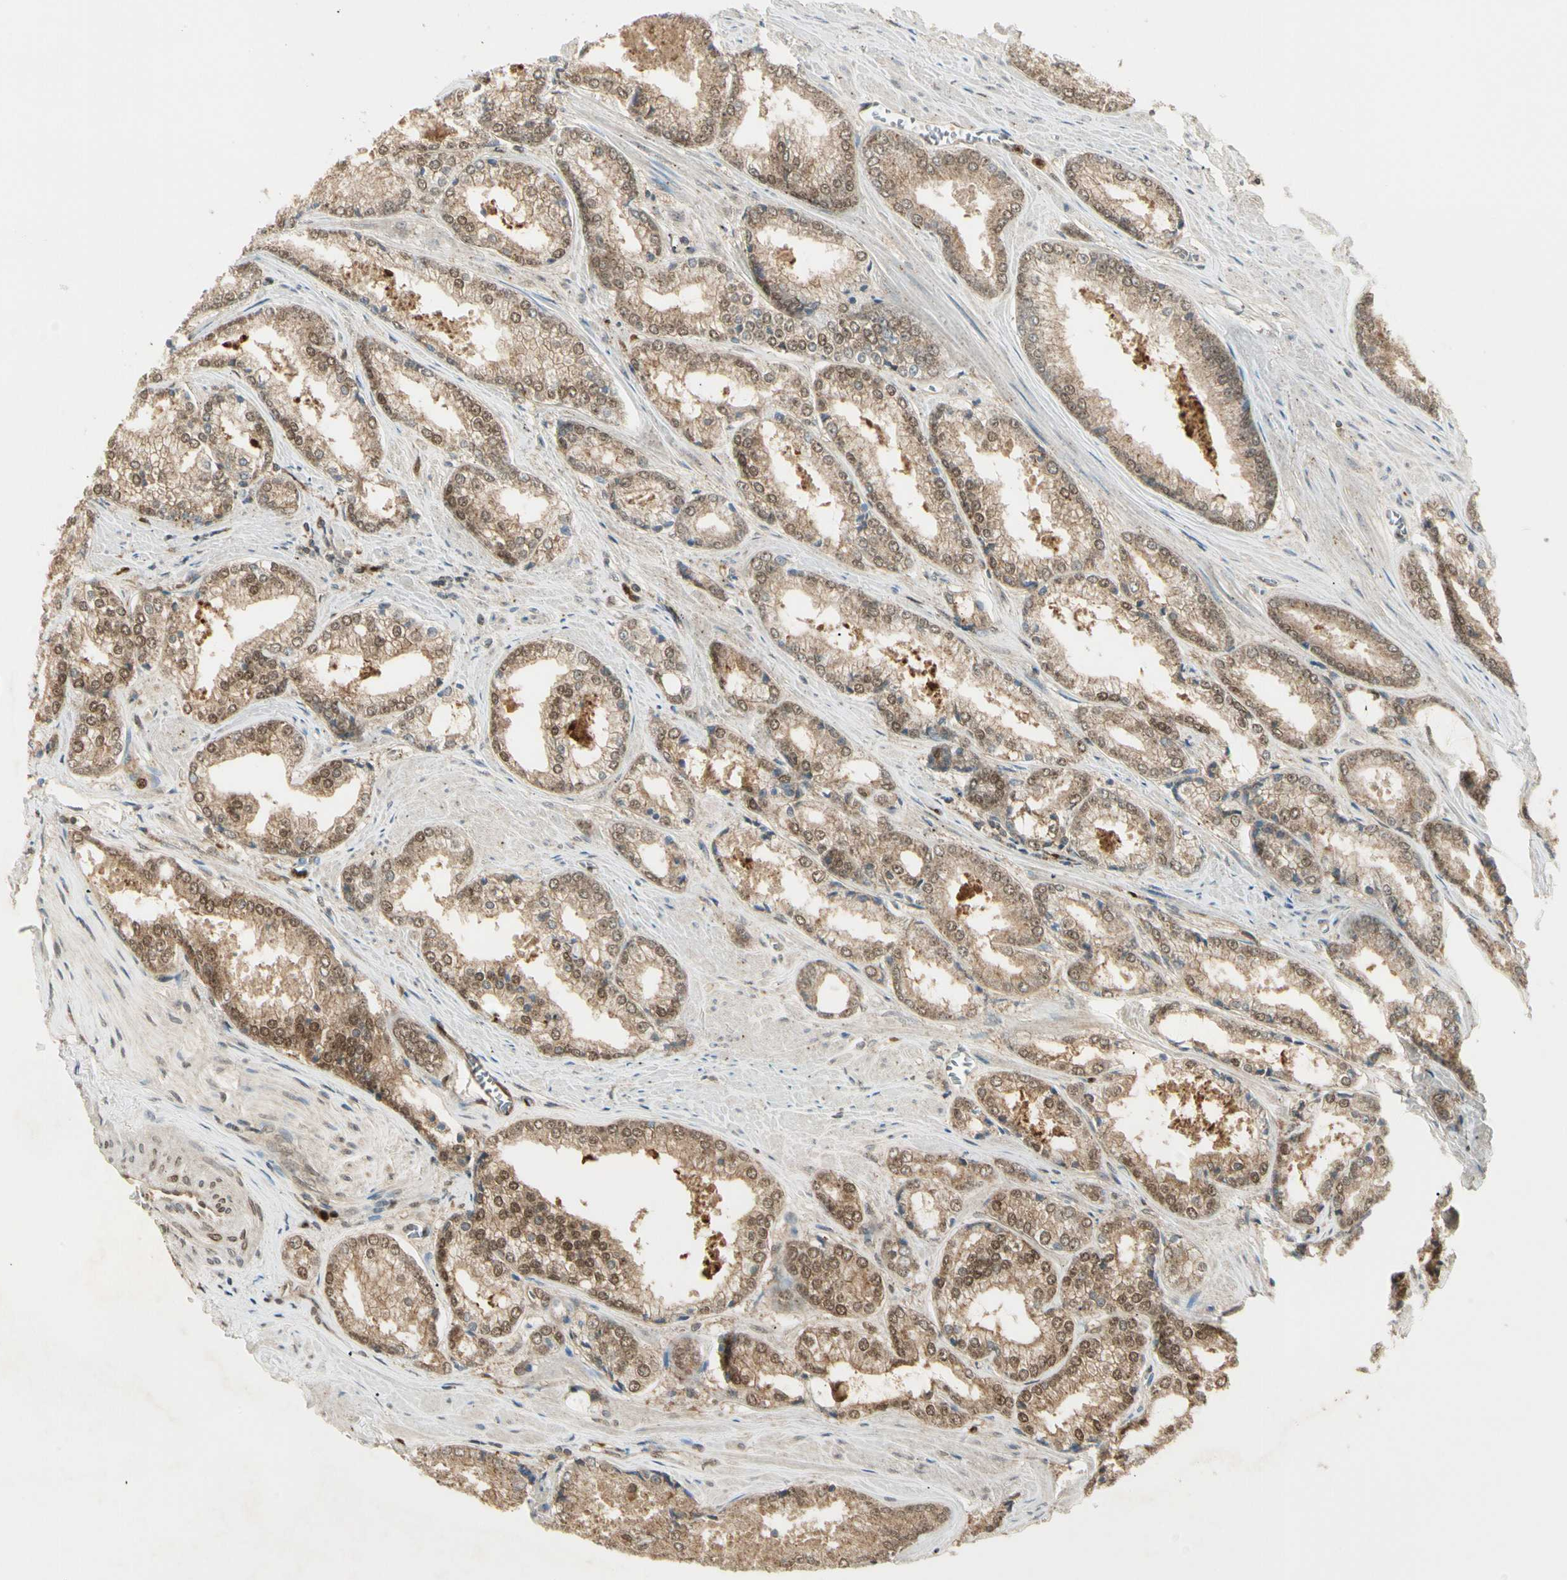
{"staining": {"intensity": "moderate", "quantity": ">75%", "location": "cytoplasmic/membranous,nuclear"}, "tissue": "prostate cancer", "cell_type": "Tumor cells", "image_type": "cancer", "snomed": [{"axis": "morphology", "description": "Adenocarcinoma, Low grade"}, {"axis": "topography", "description": "Prostate"}], "caption": "DAB immunohistochemical staining of human prostate cancer (low-grade adenocarcinoma) exhibits moderate cytoplasmic/membranous and nuclear protein expression in approximately >75% of tumor cells.", "gene": "LTA4H", "patient": {"sex": "male", "age": 64}}